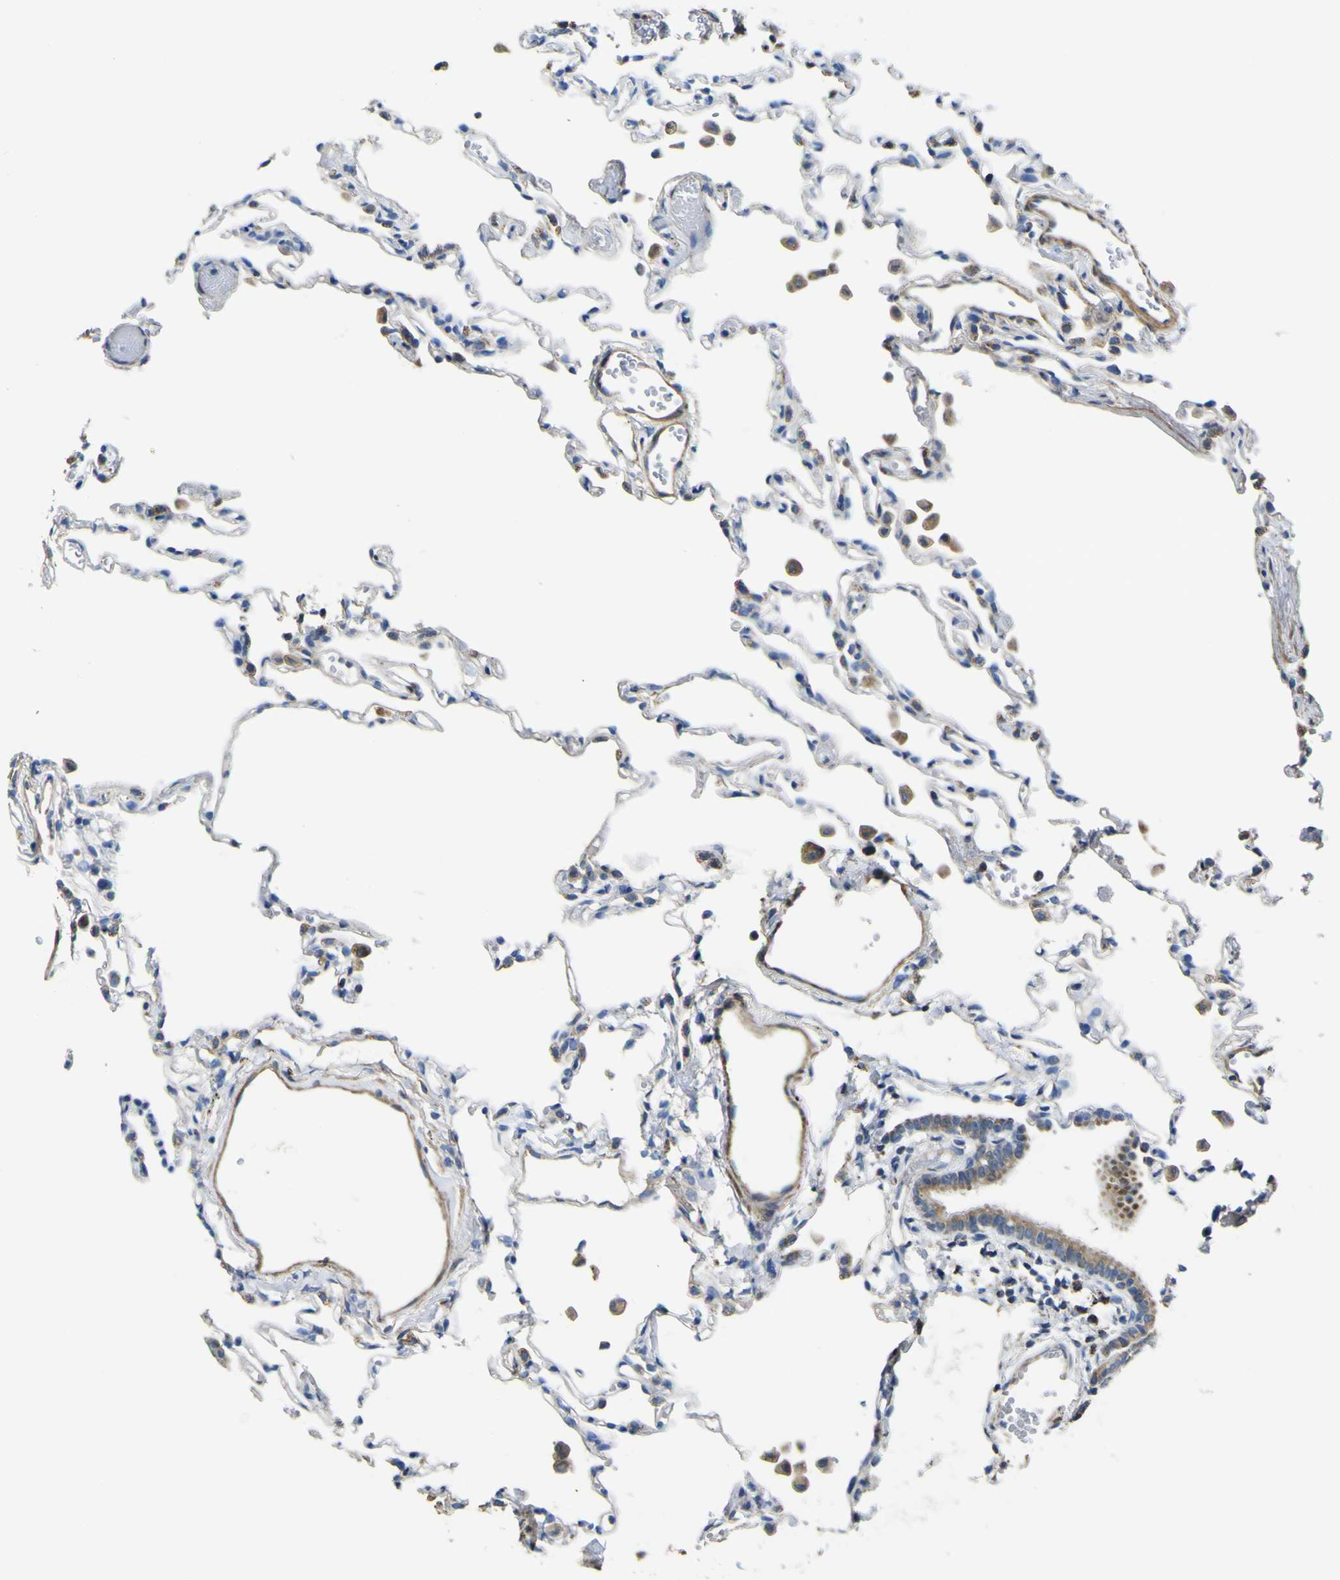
{"staining": {"intensity": "negative", "quantity": "none", "location": "none"}, "tissue": "lung", "cell_type": "Alveolar cells", "image_type": "normal", "snomed": [{"axis": "morphology", "description": "Normal tissue, NOS"}, {"axis": "topography", "description": "Lung"}], "caption": "Human lung stained for a protein using IHC reveals no positivity in alveolar cells.", "gene": "ALDH18A1", "patient": {"sex": "female", "age": 49}}